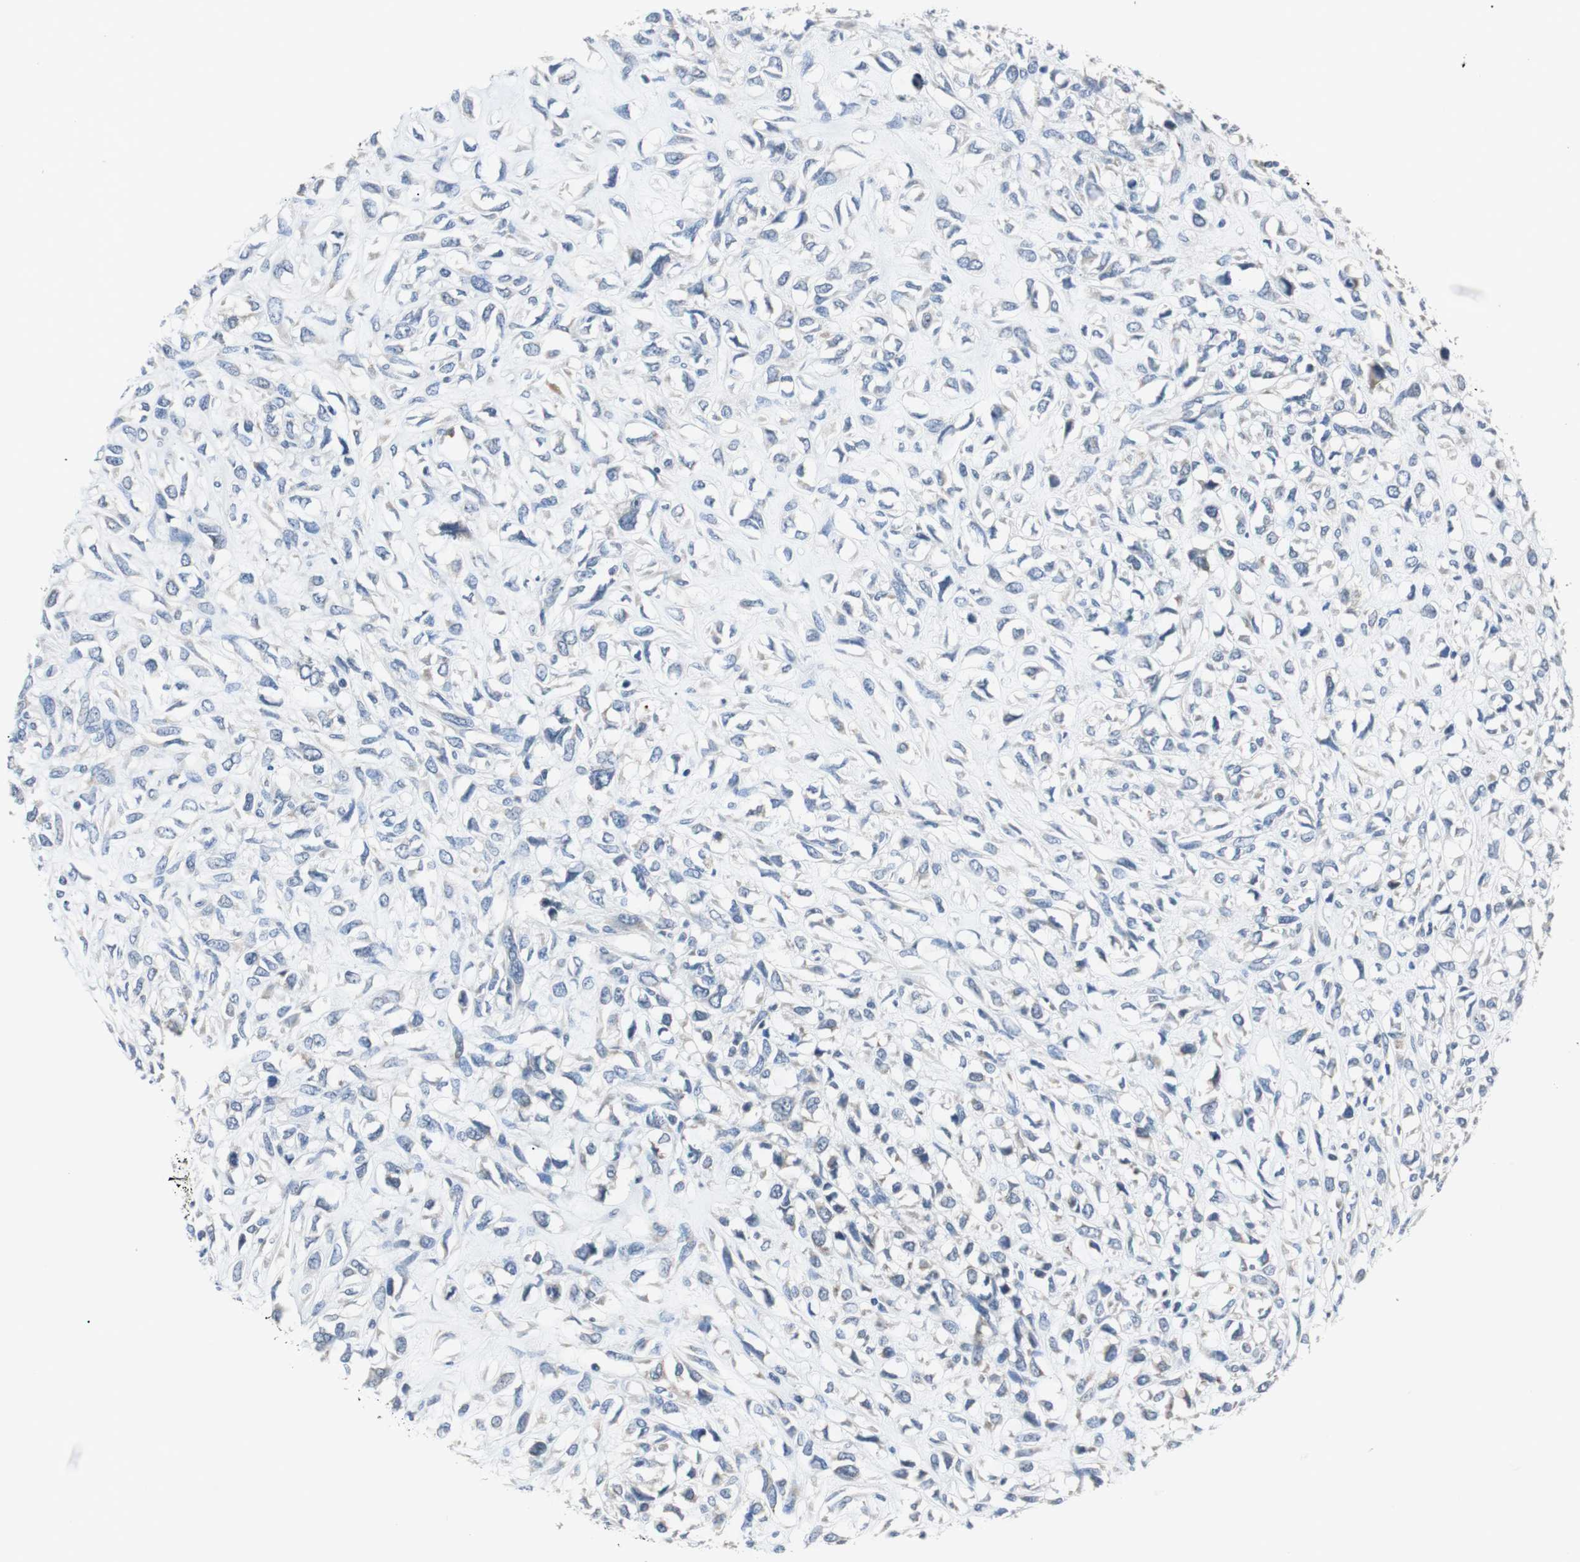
{"staining": {"intensity": "negative", "quantity": "none", "location": "none"}, "tissue": "head and neck cancer", "cell_type": "Tumor cells", "image_type": "cancer", "snomed": [{"axis": "morphology", "description": "Necrosis, NOS"}, {"axis": "morphology", "description": "Neoplasm, malignant, NOS"}, {"axis": "topography", "description": "Salivary gland"}, {"axis": "topography", "description": "Head-Neck"}], "caption": "This is an immunohistochemistry (IHC) histopathology image of human neoplasm (malignant) (head and neck). There is no positivity in tumor cells.", "gene": "MYT1", "patient": {"sex": "male", "age": 43}}